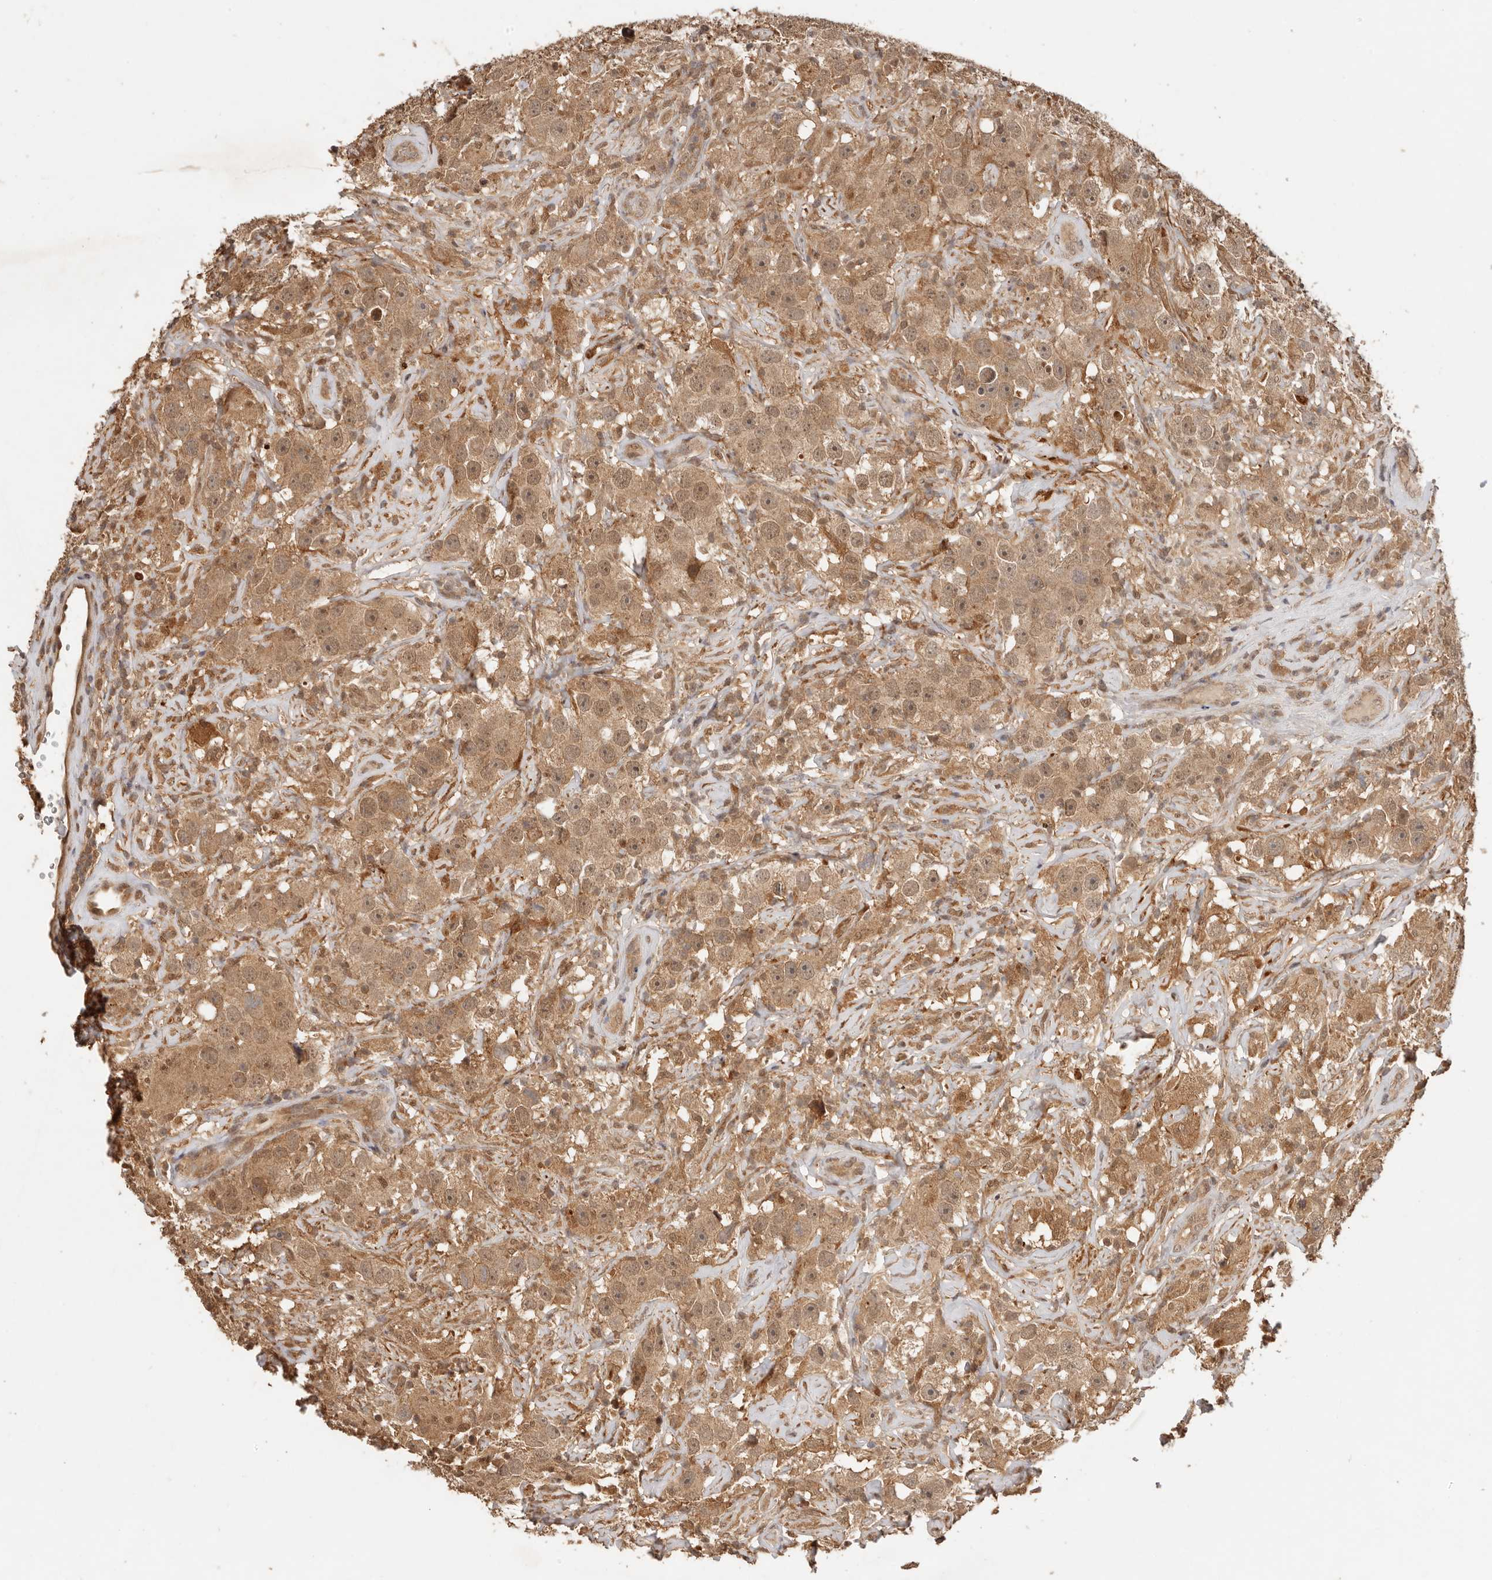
{"staining": {"intensity": "moderate", "quantity": ">75%", "location": "cytoplasmic/membranous,nuclear"}, "tissue": "testis cancer", "cell_type": "Tumor cells", "image_type": "cancer", "snomed": [{"axis": "morphology", "description": "Seminoma, NOS"}, {"axis": "topography", "description": "Testis"}], "caption": "Immunohistochemical staining of testis cancer (seminoma) reveals moderate cytoplasmic/membranous and nuclear protein positivity in about >75% of tumor cells.", "gene": "PSMA5", "patient": {"sex": "male", "age": 49}}